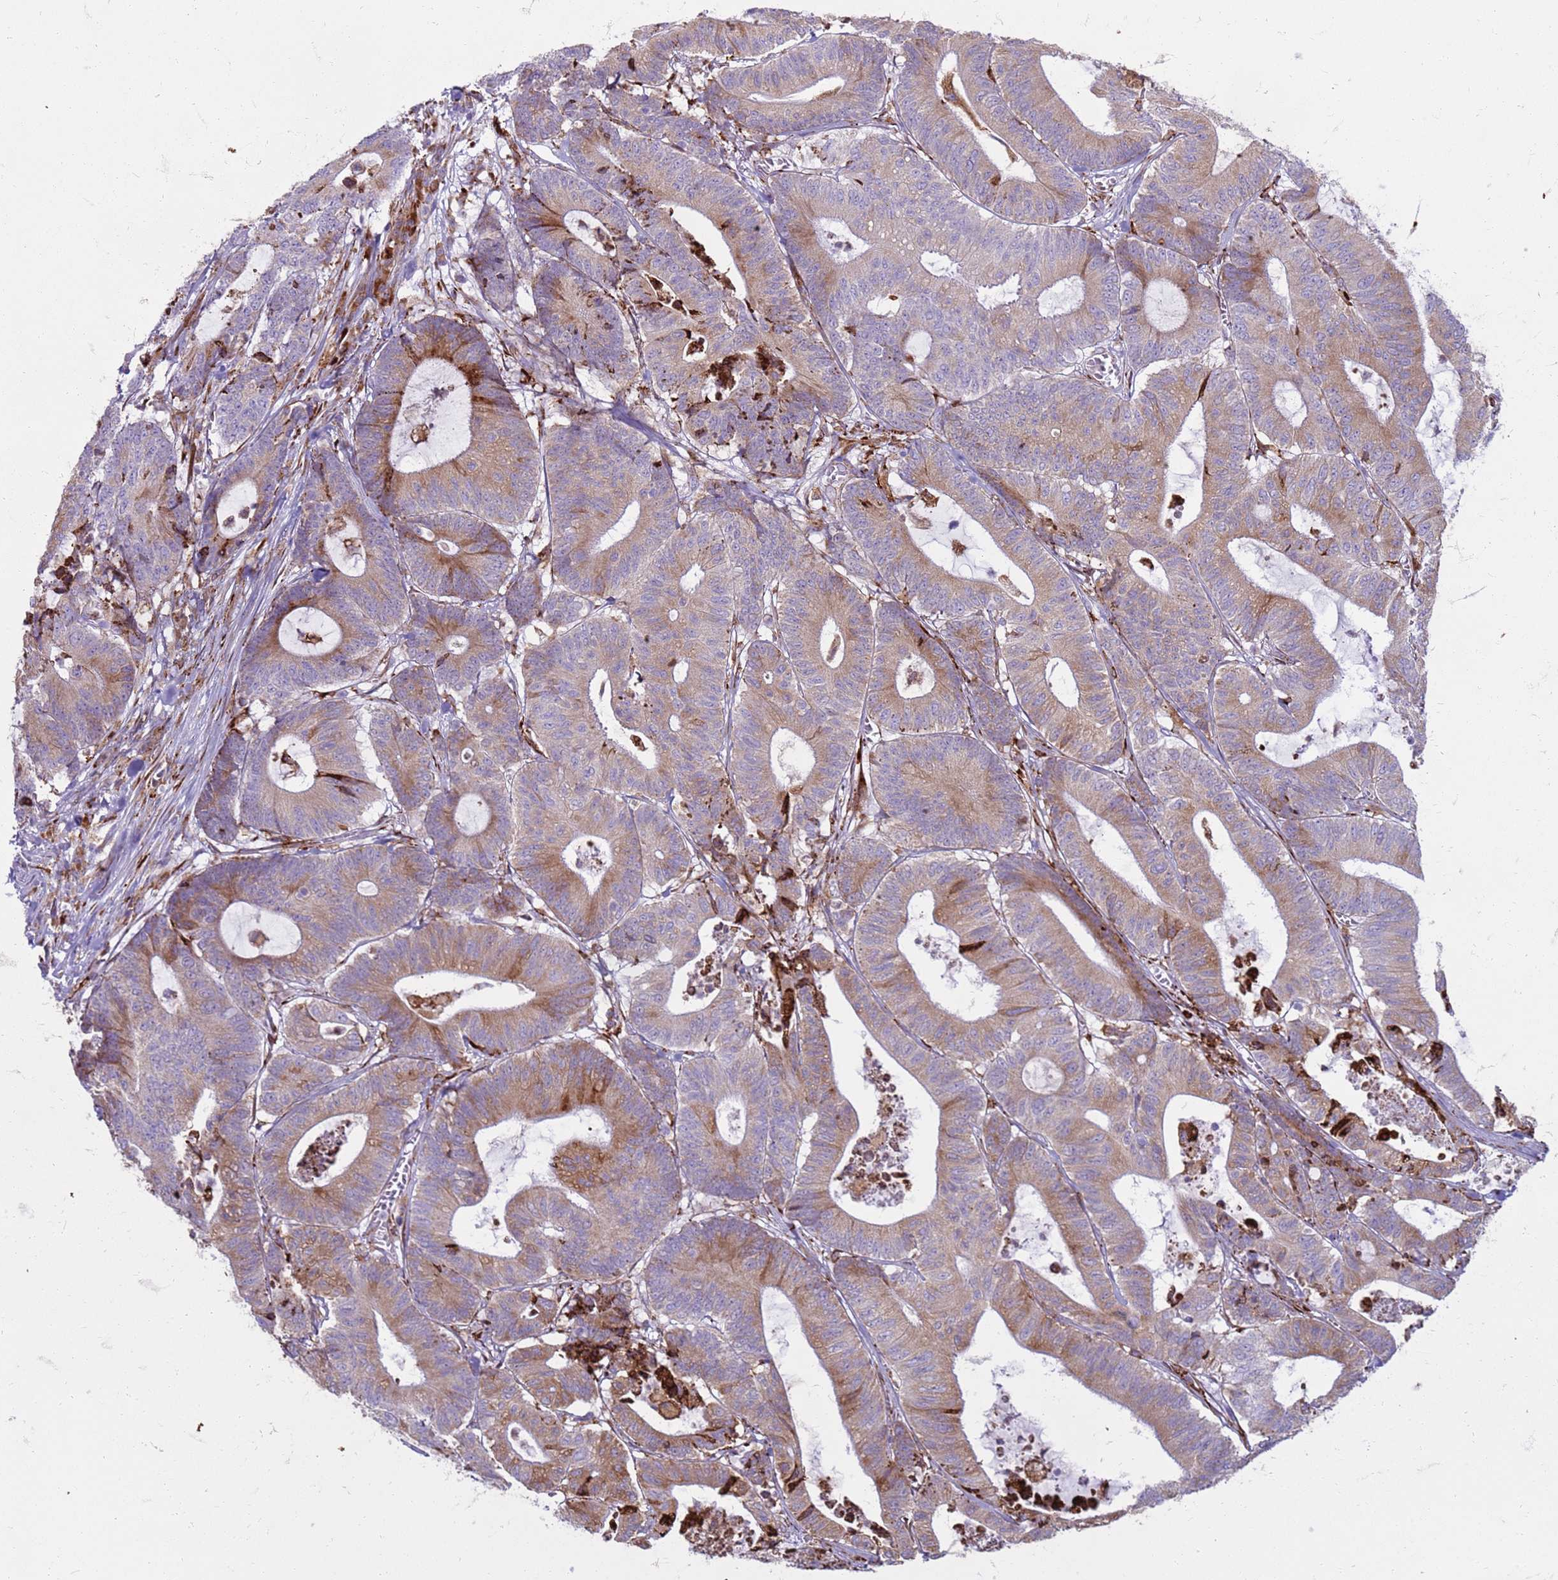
{"staining": {"intensity": "moderate", "quantity": "25%-75%", "location": "cytoplasmic/membranous"}, "tissue": "colorectal cancer", "cell_type": "Tumor cells", "image_type": "cancer", "snomed": [{"axis": "morphology", "description": "Adenocarcinoma, NOS"}, {"axis": "topography", "description": "Colon"}], "caption": "The micrograph reveals immunohistochemical staining of adenocarcinoma (colorectal). There is moderate cytoplasmic/membranous staining is present in about 25%-75% of tumor cells.", "gene": "PDK3", "patient": {"sex": "female", "age": 84}}